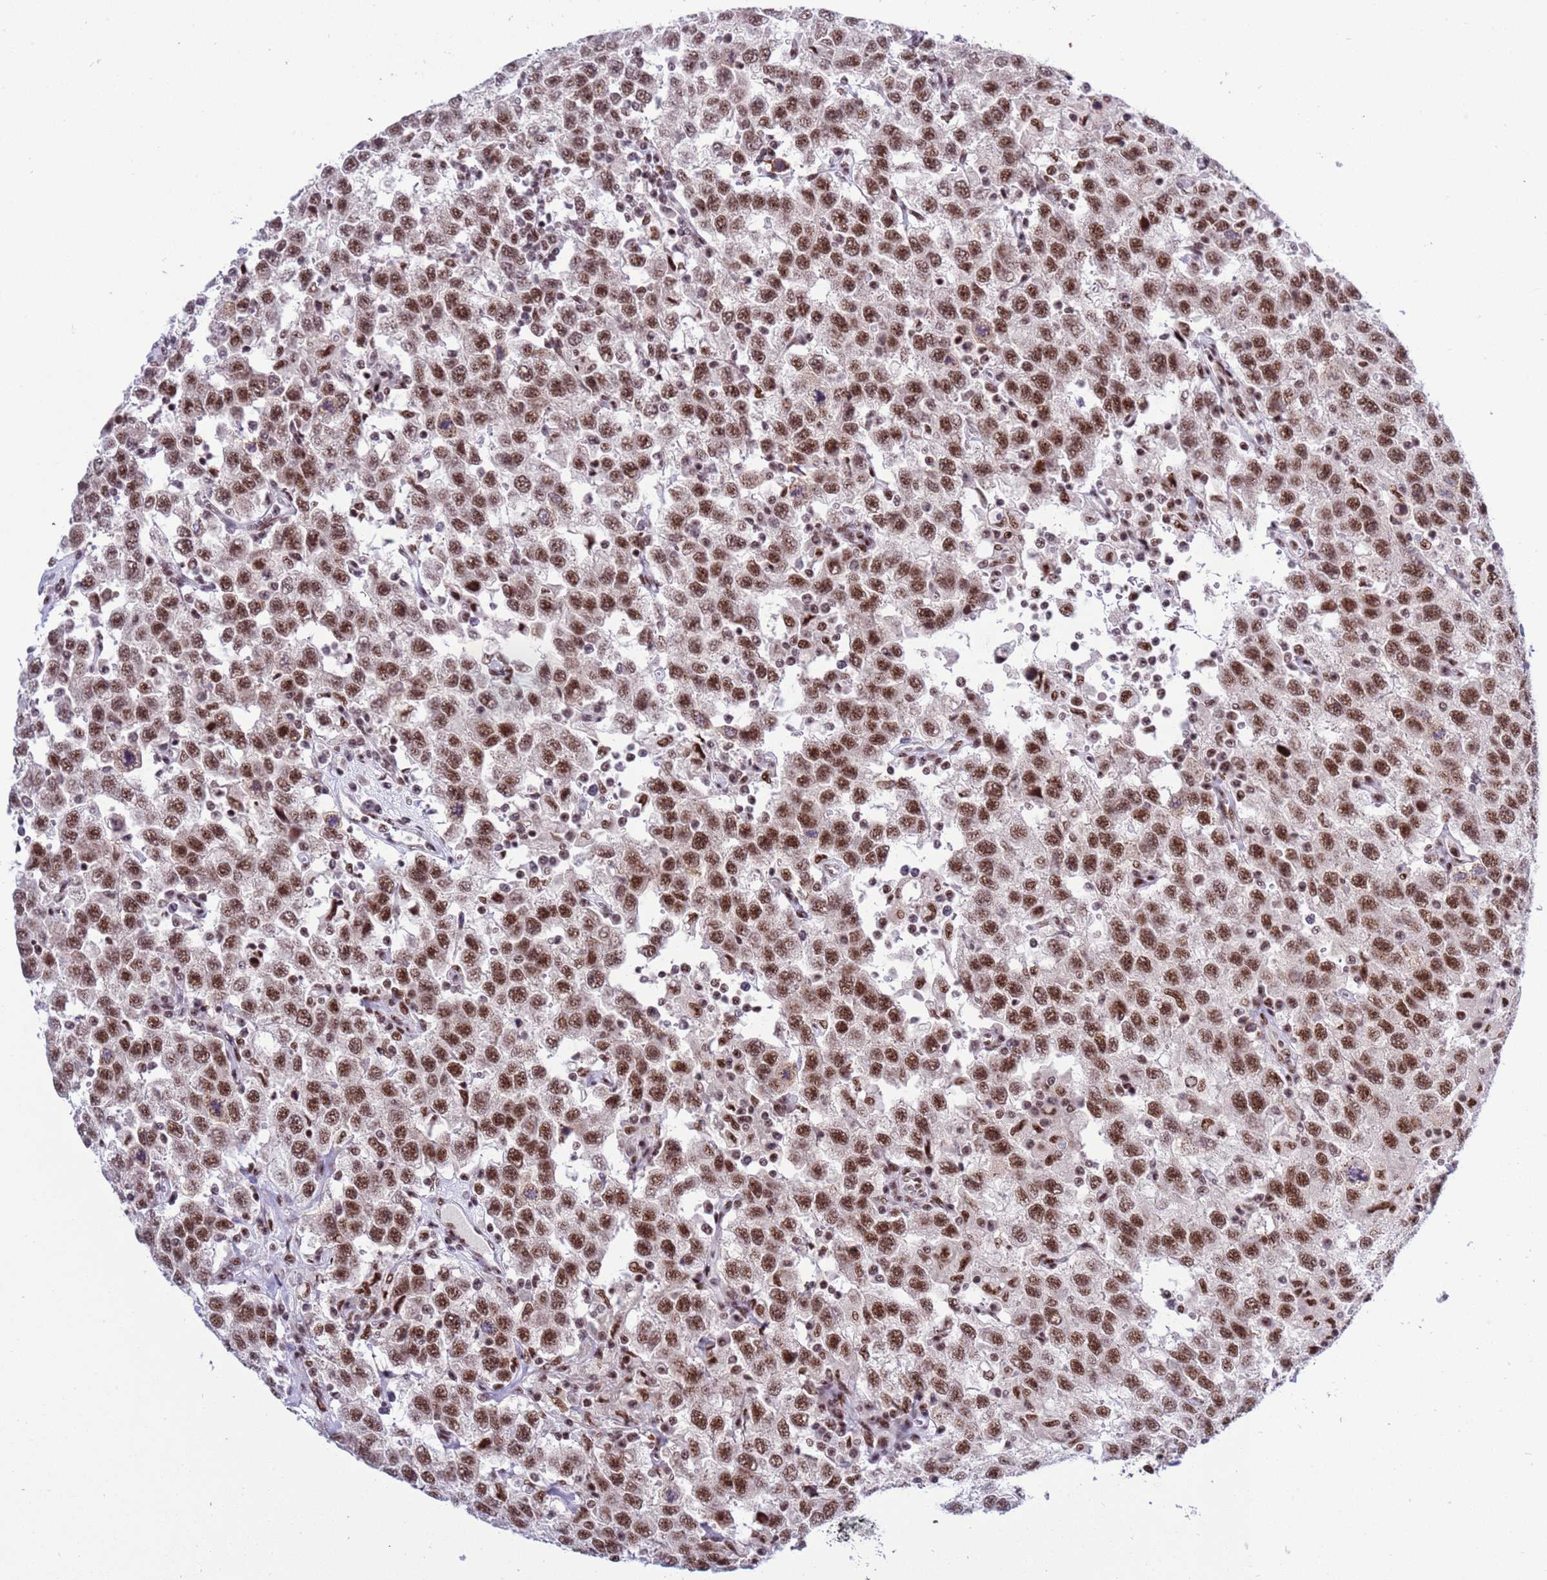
{"staining": {"intensity": "strong", "quantity": ">75%", "location": "nuclear"}, "tissue": "testis cancer", "cell_type": "Tumor cells", "image_type": "cancer", "snomed": [{"axis": "morphology", "description": "Seminoma, NOS"}, {"axis": "topography", "description": "Testis"}], "caption": "Brown immunohistochemical staining in human testis seminoma demonstrates strong nuclear expression in about >75% of tumor cells.", "gene": "THOC2", "patient": {"sex": "male", "age": 41}}